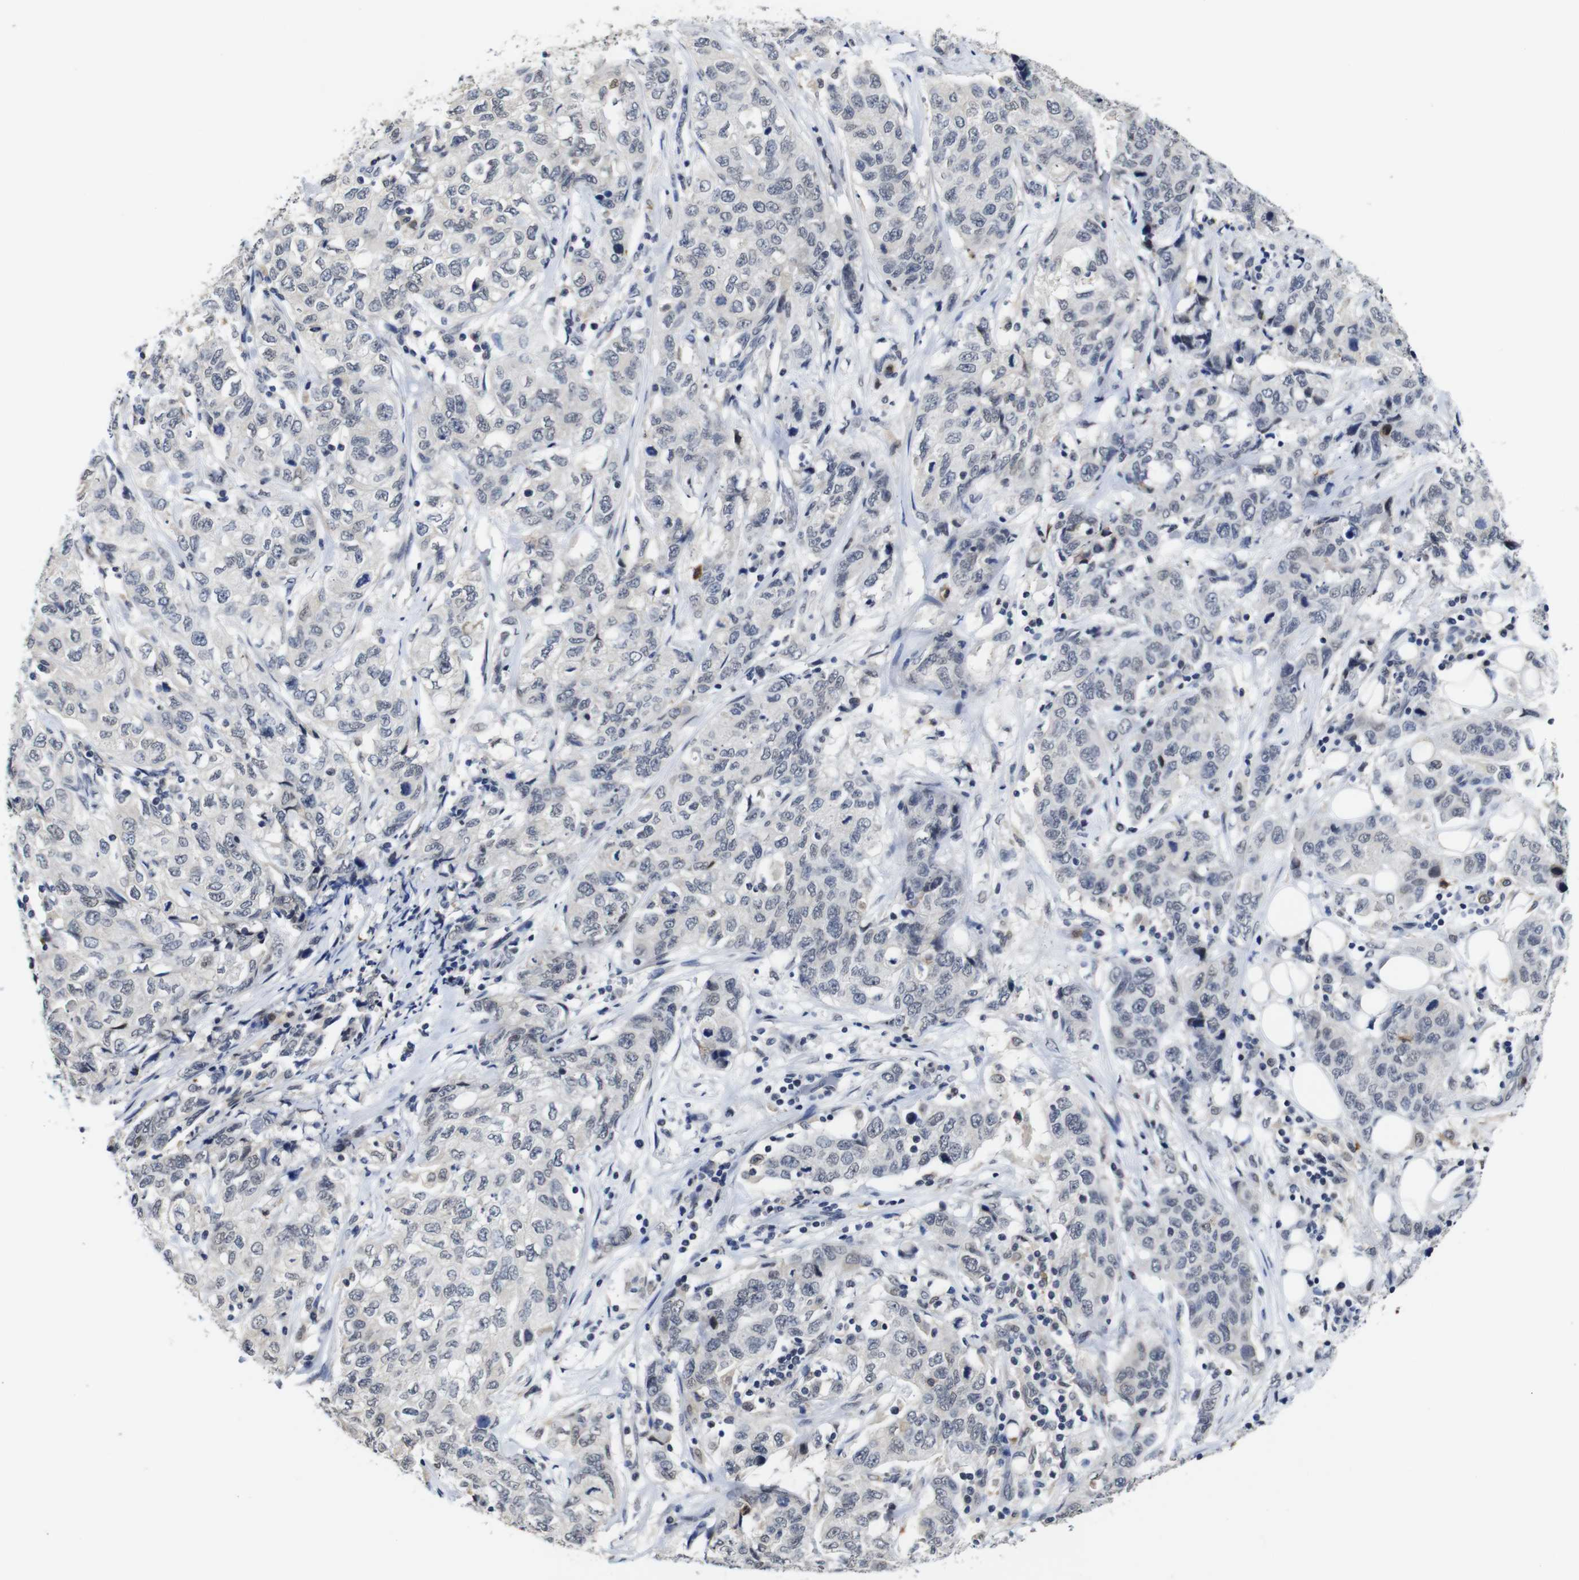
{"staining": {"intensity": "negative", "quantity": "none", "location": "none"}, "tissue": "stomach cancer", "cell_type": "Tumor cells", "image_type": "cancer", "snomed": [{"axis": "morphology", "description": "Adenocarcinoma, NOS"}, {"axis": "topography", "description": "Stomach"}], "caption": "This histopathology image is of adenocarcinoma (stomach) stained with immunohistochemistry (IHC) to label a protein in brown with the nuclei are counter-stained blue. There is no positivity in tumor cells.", "gene": "NTRK3", "patient": {"sex": "male", "age": 48}}